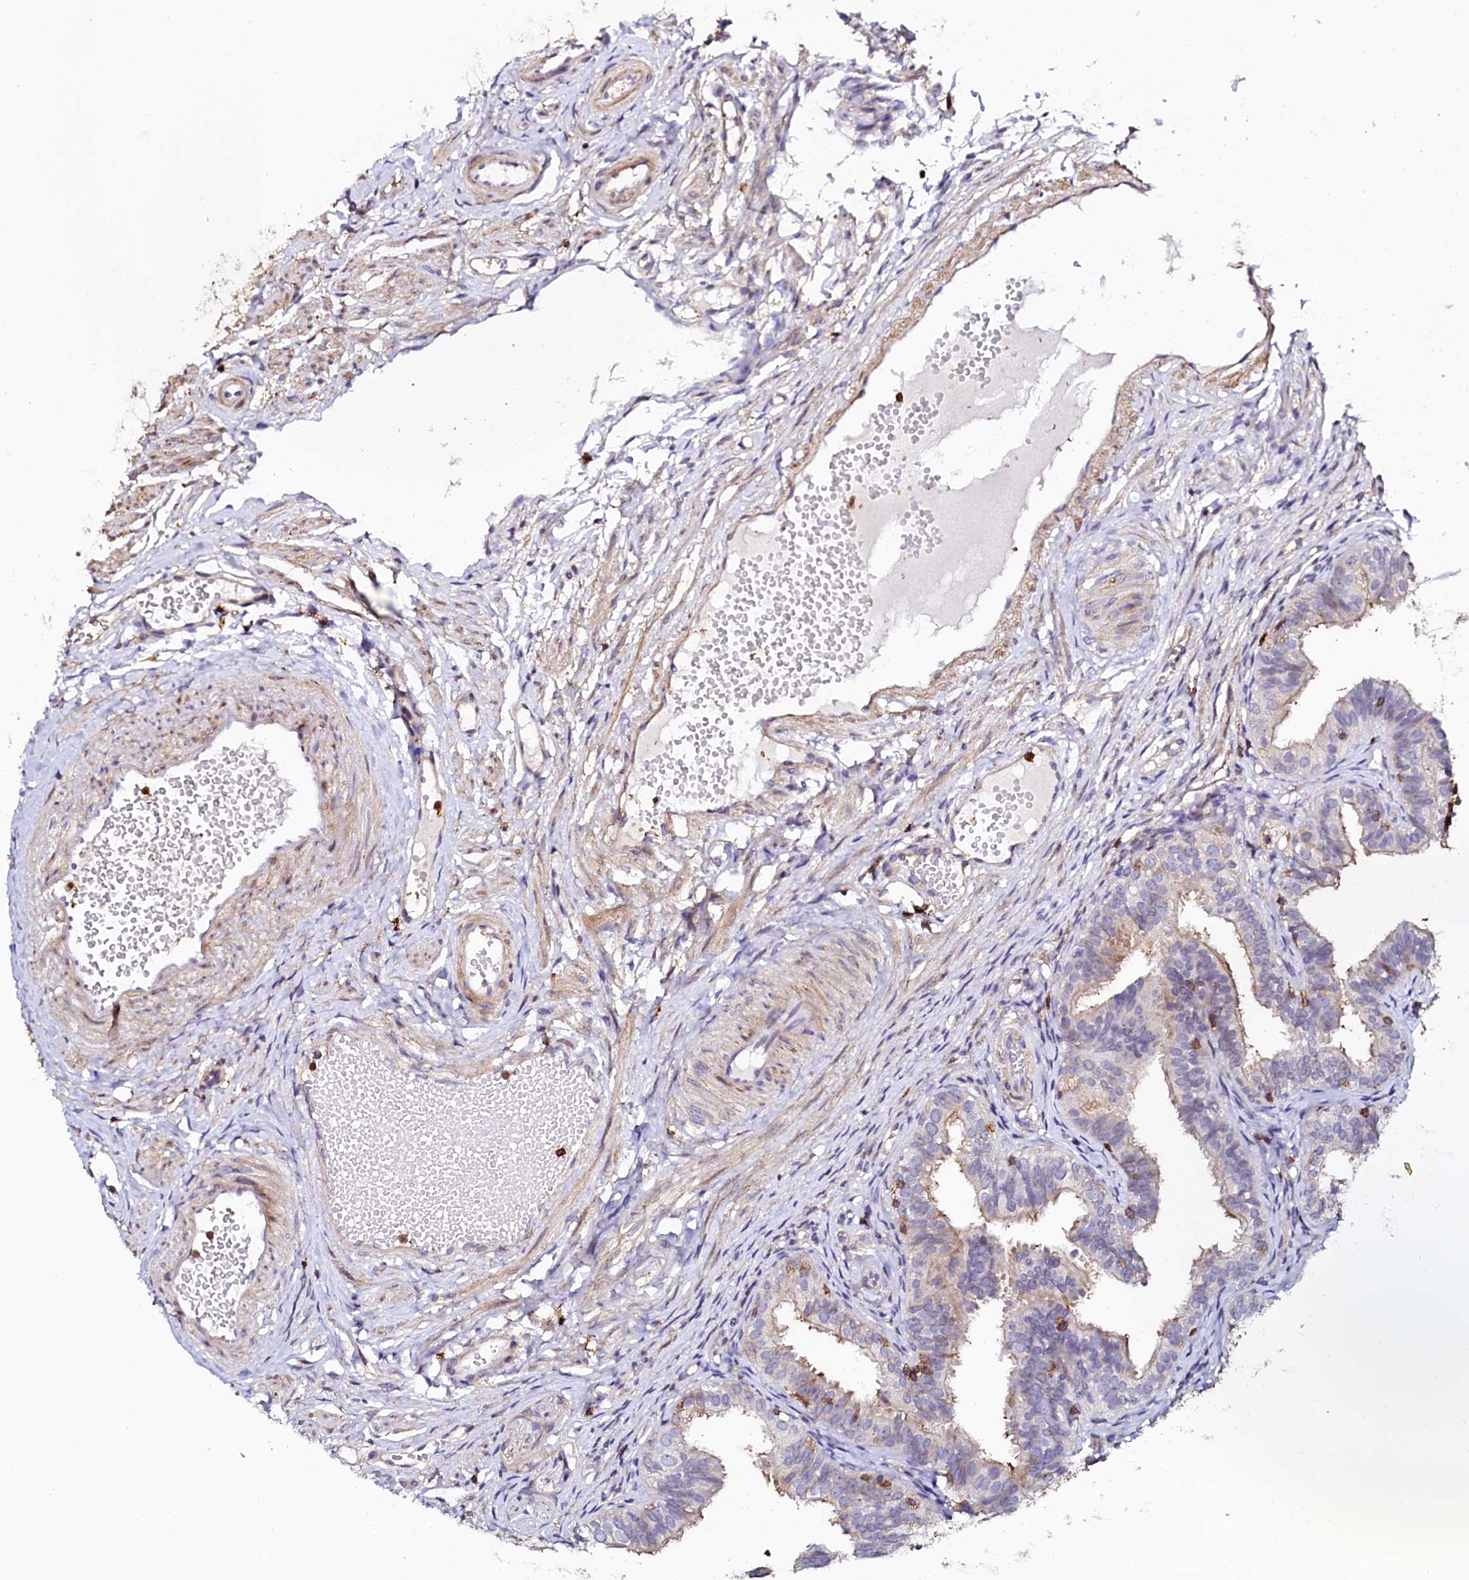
{"staining": {"intensity": "weak", "quantity": "<25%", "location": "cytoplasmic/membranous"}, "tissue": "fallopian tube", "cell_type": "Glandular cells", "image_type": "normal", "snomed": [{"axis": "morphology", "description": "Normal tissue, NOS"}, {"axis": "topography", "description": "Fallopian tube"}], "caption": "IHC photomicrograph of unremarkable fallopian tube: fallopian tube stained with DAB (3,3'-diaminobenzidine) reveals no significant protein expression in glandular cells.", "gene": "AAAS", "patient": {"sex": "female", "age": 35}}